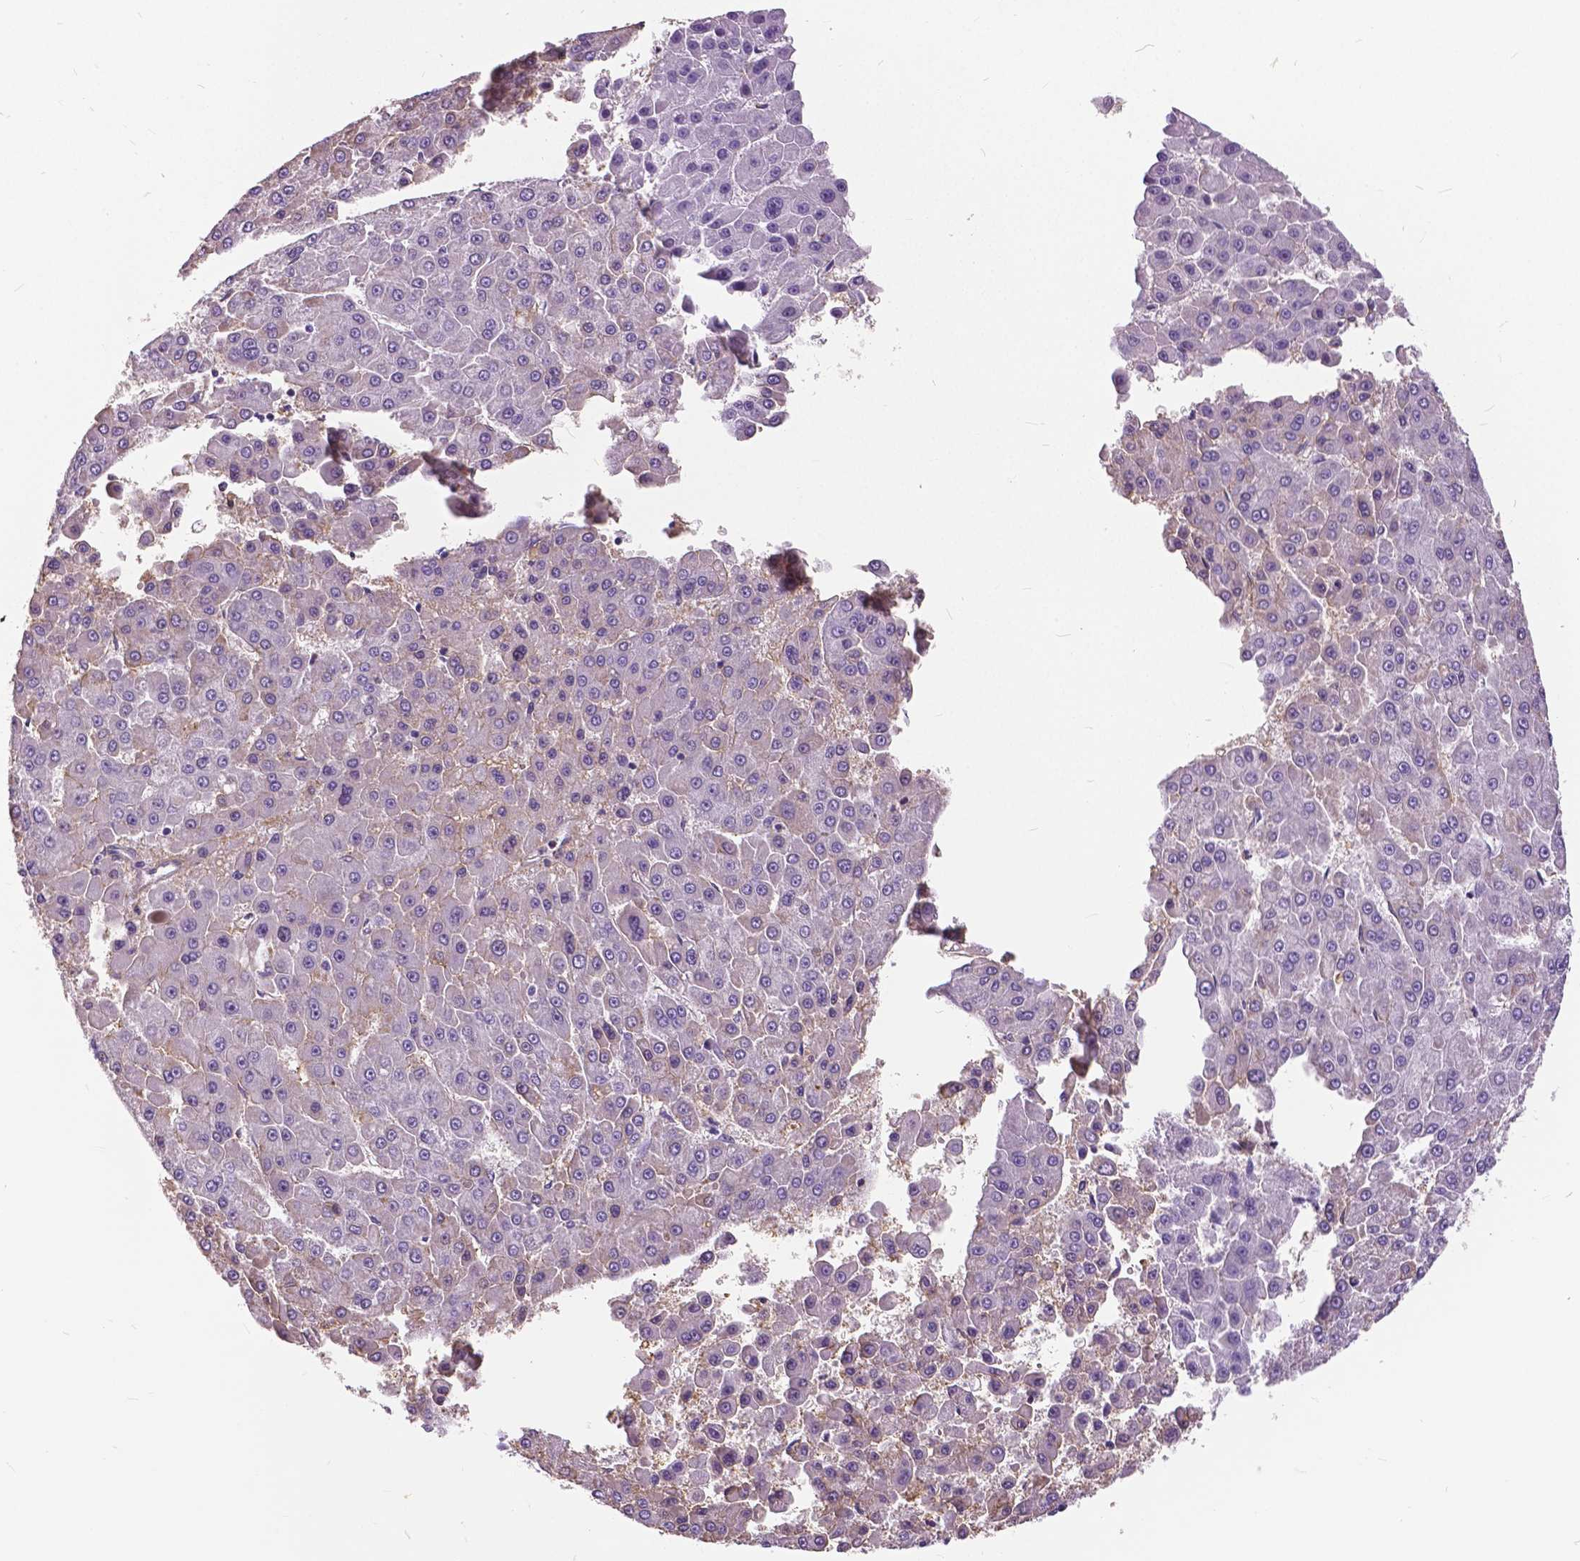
{"staining": {"intensity": "negative", "quantity": "none", "location": "none"}, "tissue": "liver cancer", "cell_type": "Tumor cells", "image_type": "cancer", "snomed": [{"axis": "morphology", "description": "Carcinoma, Hepatocellular, NOS"}, {"axis": "topography", "description": "Liver"}], "caption": "DAB (3,3'-diaminobenzidine) immunohistochemical staining of human liver hepatocellular carcinoma displays no significant positivity in tumor cells.", "gene": "ANXA13", "patient": {"sex": "male", "age": 78}}